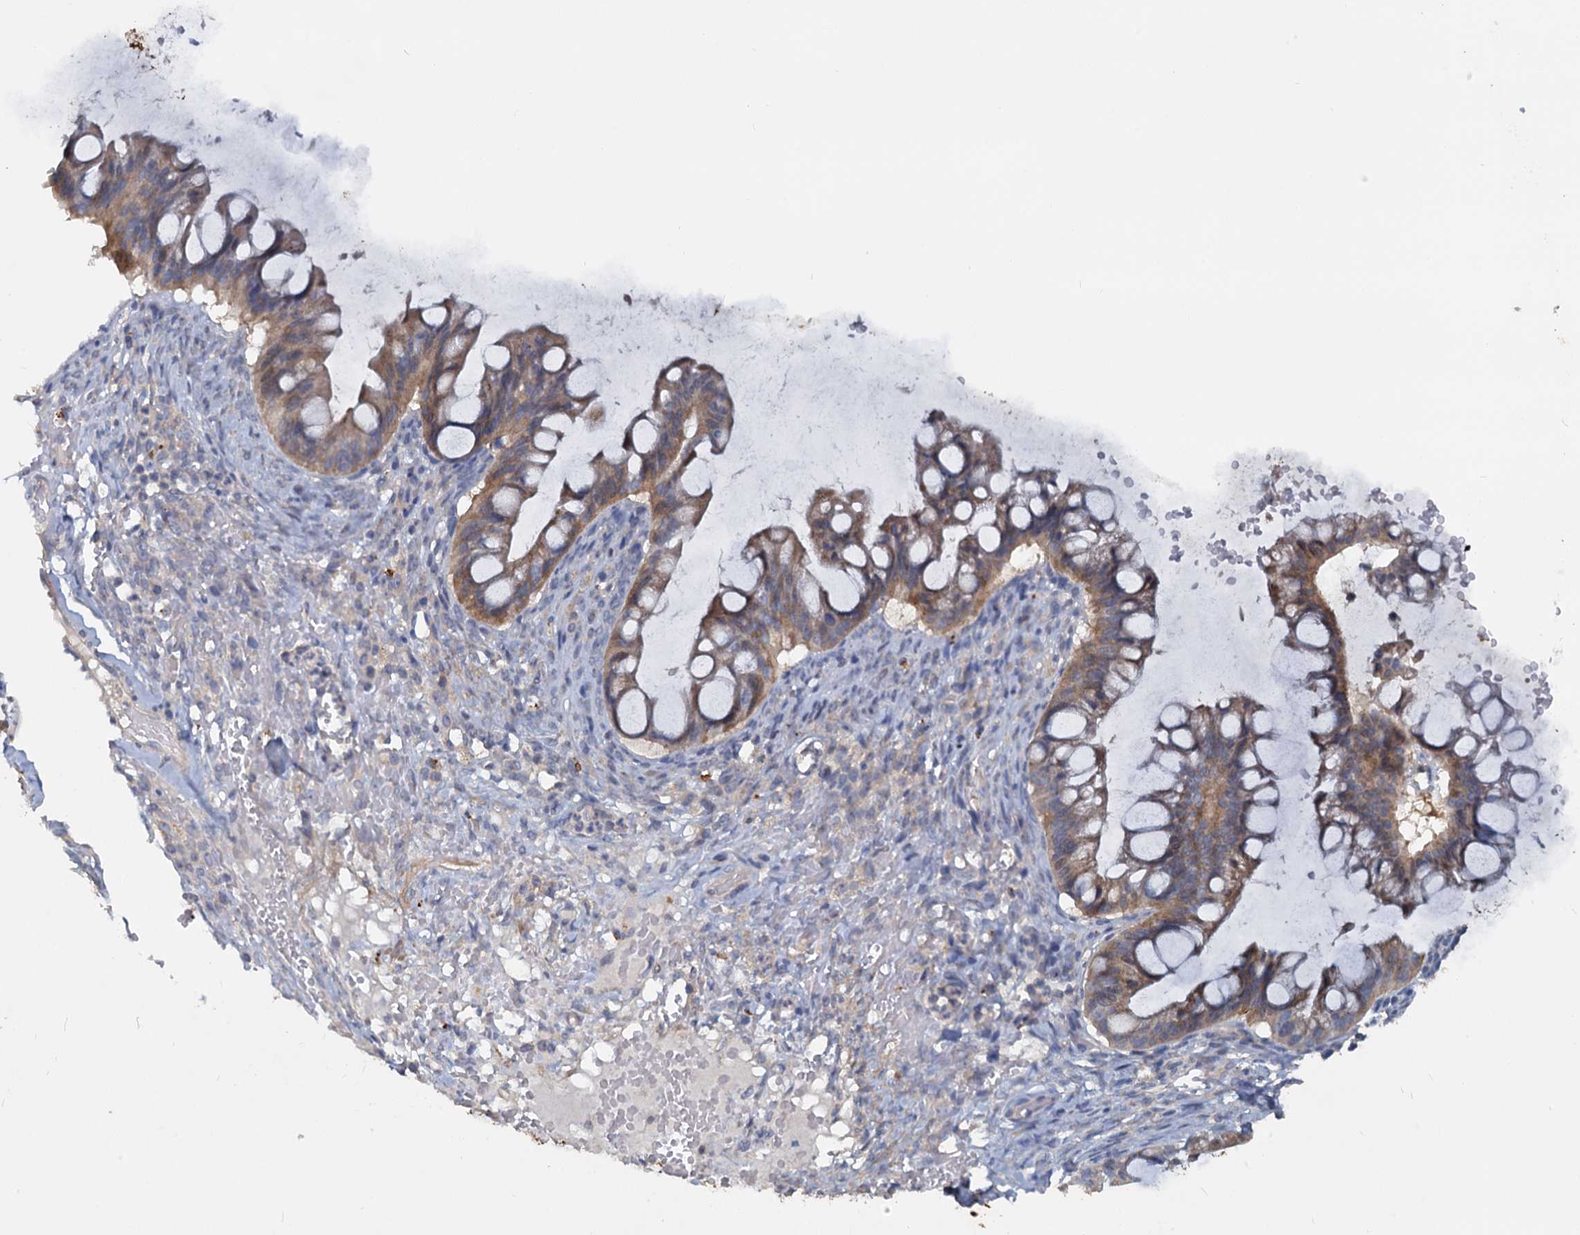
{"staining": {"intensity": "moderate", "quantity": ">75%", "location": "cytoplasmic/membranous"}, "tissue": "ovarian cancer", "cell_type": "Tumor cells", "image_type": "cancer", "snomed": [{"axis": "morphology", "description": "Cystadenocarcinoma, mucinous, NOS"}, {"axis": "topography", "description": "Ovary"}], "caption": "Approximately >75% of tumor cells in ovarian cancer (mucinous cystadenocarcinoma) exhibit moderate cytoplasmic/membranous protein staining as visualized by brown immunohistochemical staining.", "gene": "SLC2A7", "patient": {"sex": "female", "age": 73}}